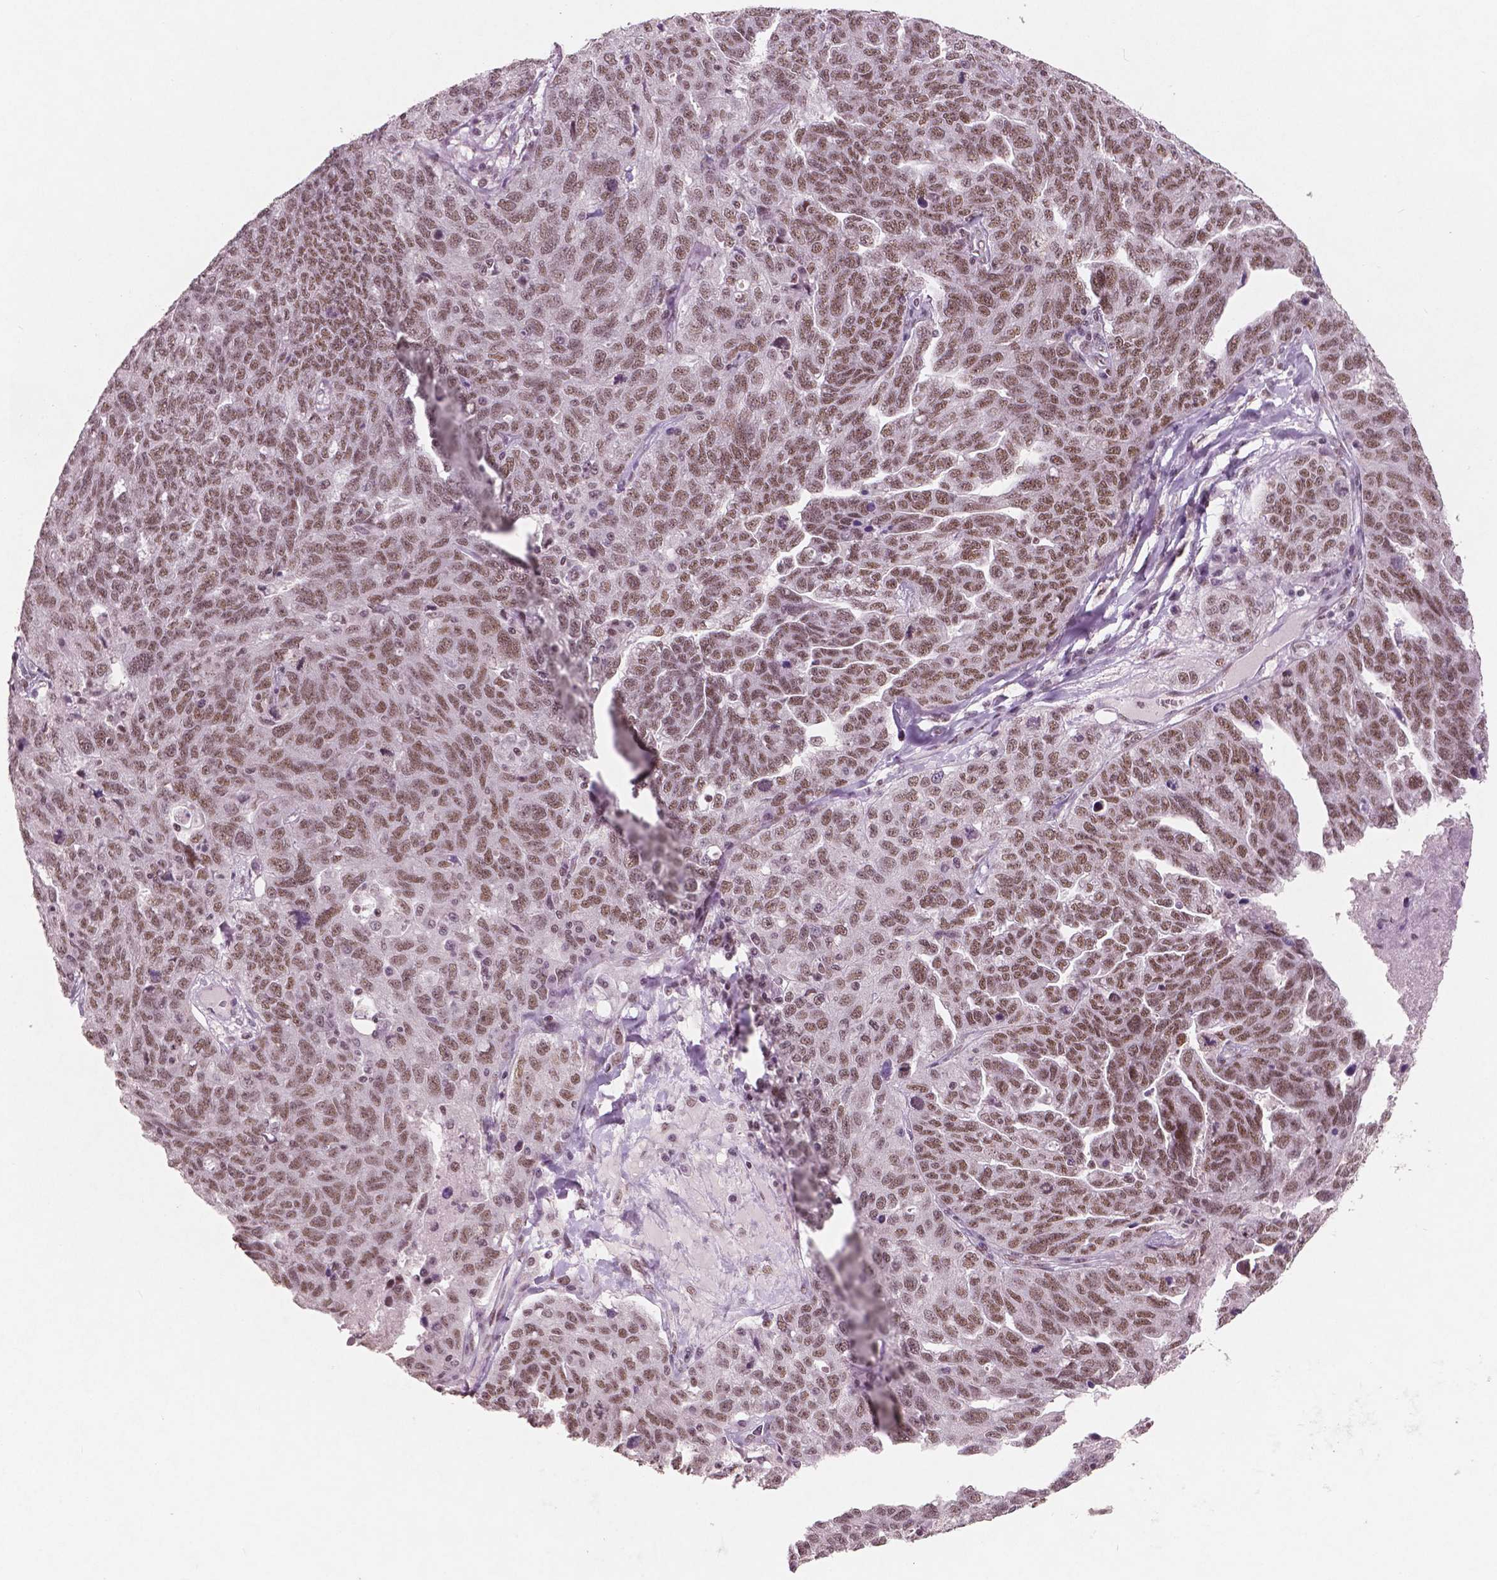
{"staining": {"intensity": "moderate", "quantity": ">75%", "location": "nuclear"}, "tissue": "ovarian cancer", "cell_type": "Tumor cells", "image_type": "cancer", "snomed": [{"axis": "morphology", "description": "Cystadenocarcinoma, serous, NOS"}, {"axis": "topography", "description": "Ovary"}], "caption": "About >75% of tumor cells in human serous cystadenocarcinoma (ovarian) demonstrate moderate nuclear protein positivity as visualized by brown immunohistochemical staining.", "gene": "BRD4", "patient": {"sex": "female", "age": 71}}